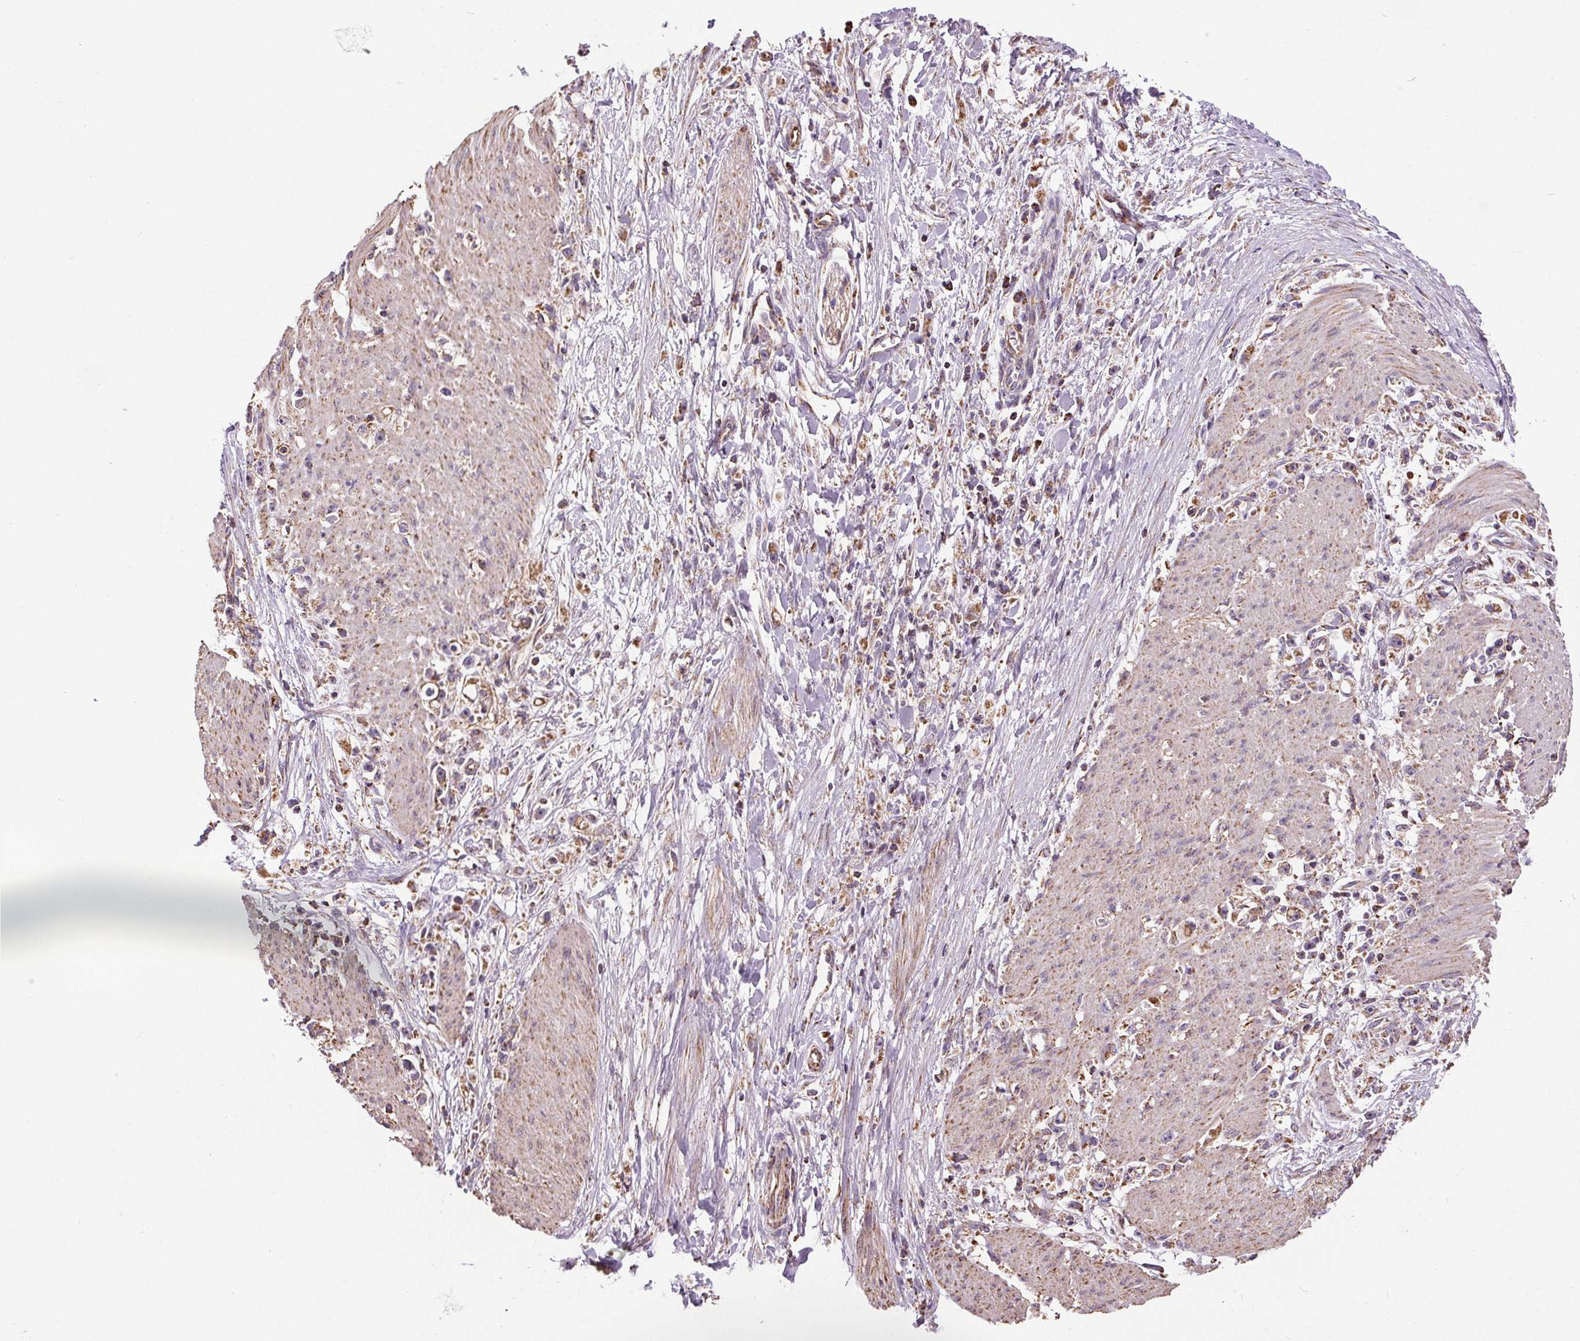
{"staining": {"intensity": "moderate", "quantity": ">75%", "location": "cytoplasmic/membranous"}, "tissue": "stomach cancer", "cell_type": "Tumor cells", "image_type": "cancer", "snomed": [{"axis": "morphology", "description": "Adenocarcinoma, NOS"}, {"axis": "topography", "description": "Stomach"}], "caption": "Immunohistochemistry (DAB (3,3'-diaminobenzidine)) staining of human stomach cancer exhibits moderate cytoplasmic/membranous protein positivity in approximately >75% of tumor cells.", "gene": "ZNF548", "patient": {"sex": "female", "age": 59}}